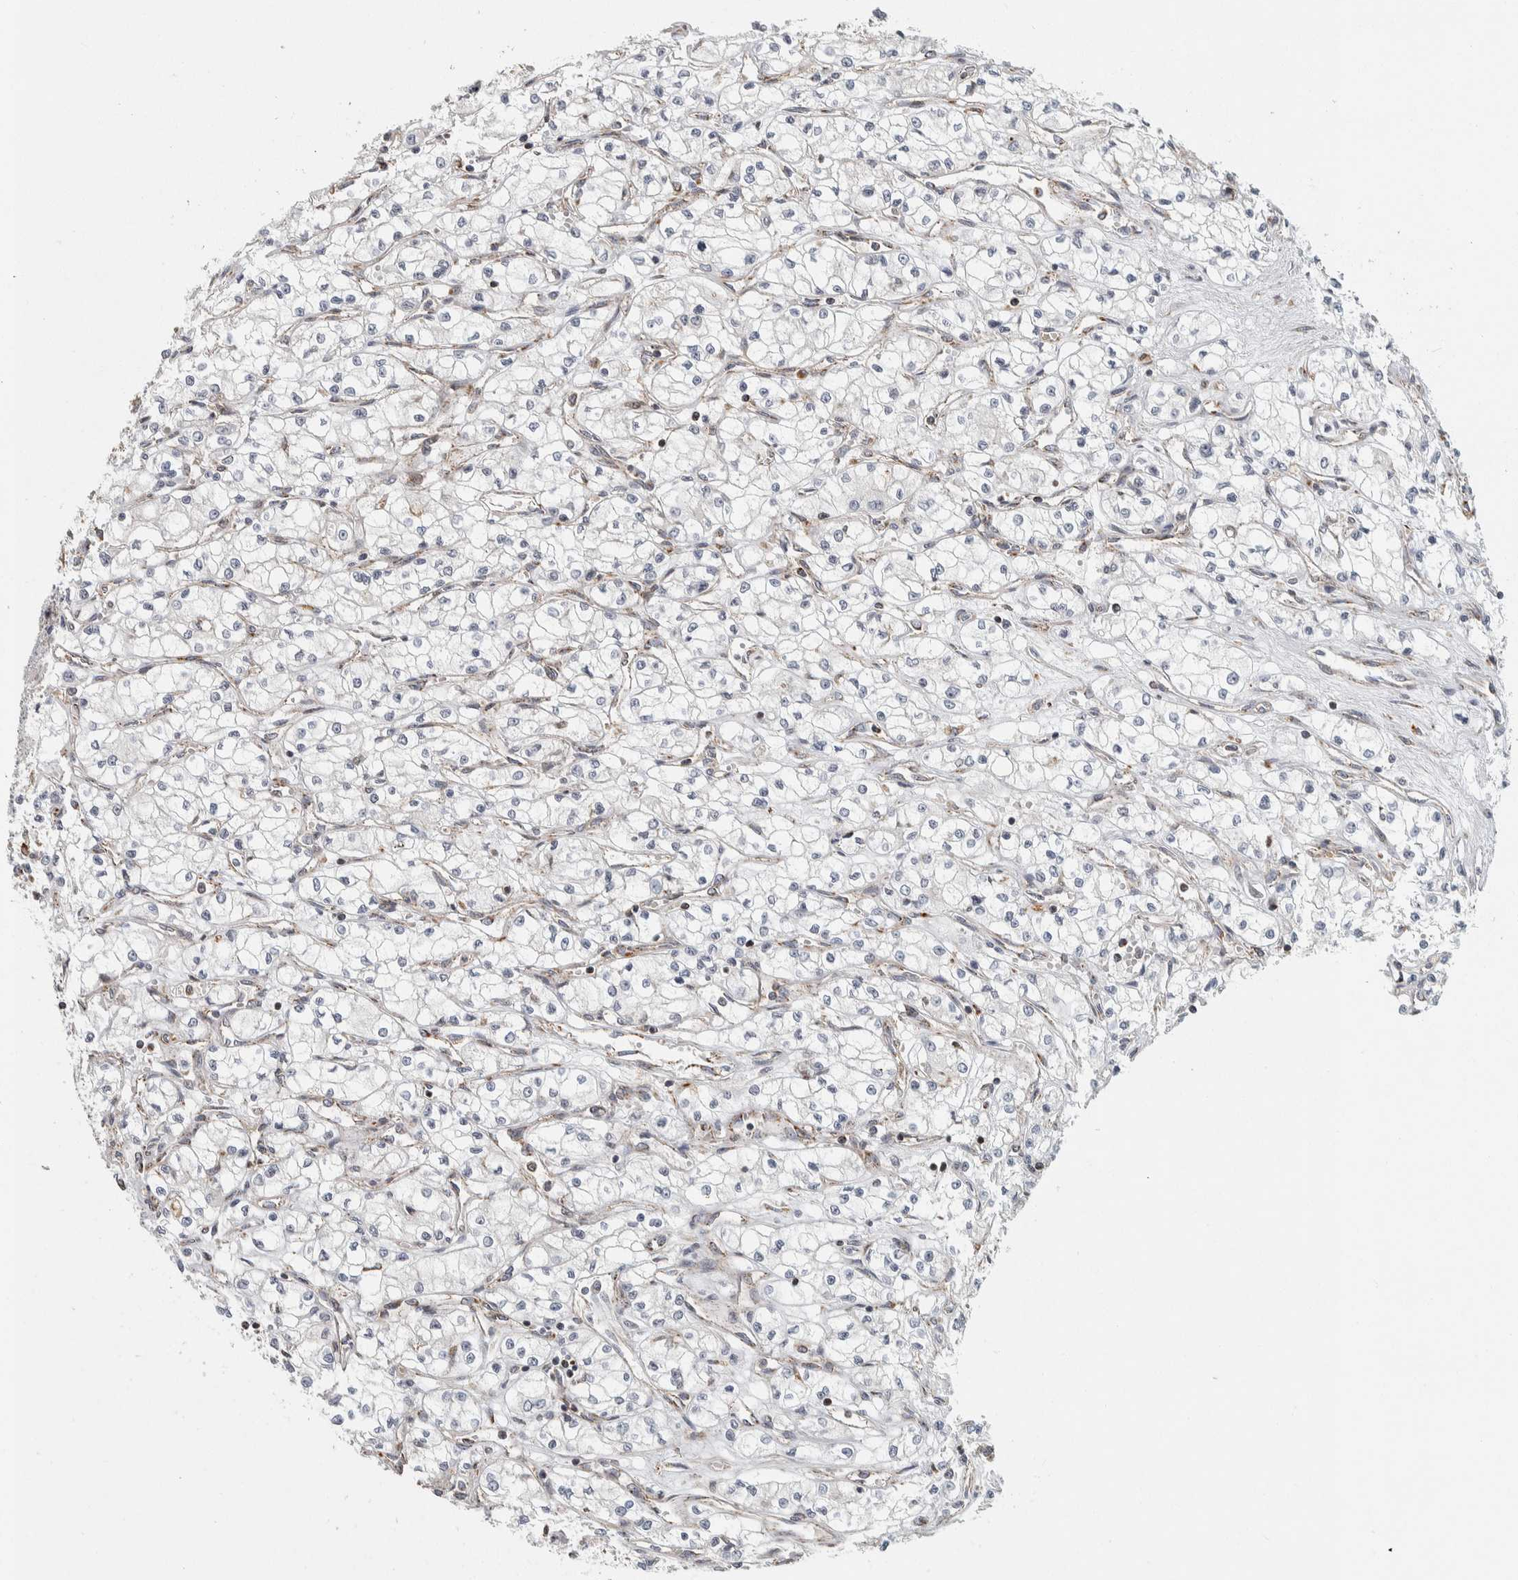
{"staining": {"intensity": "negative", "quantity": "none", "location": "none"}, "tissue": "renal cancer", "cell_type": "Tumor cells", "image_type": "cancer", "snomed": [{"axis": "morphology", "description": "Normal tissue, NOS"}, {"axis": "morphology", "description": "Adenocarcinoma, NOS"}, {"axis": "topography", "description": "Kidney"}], "caption": "Micrograph shows no significant protein positivity in tumor cells of renal adenocarcinoma.", "gene": "AFP", "patient": {"sex": "male", "age": 59}}